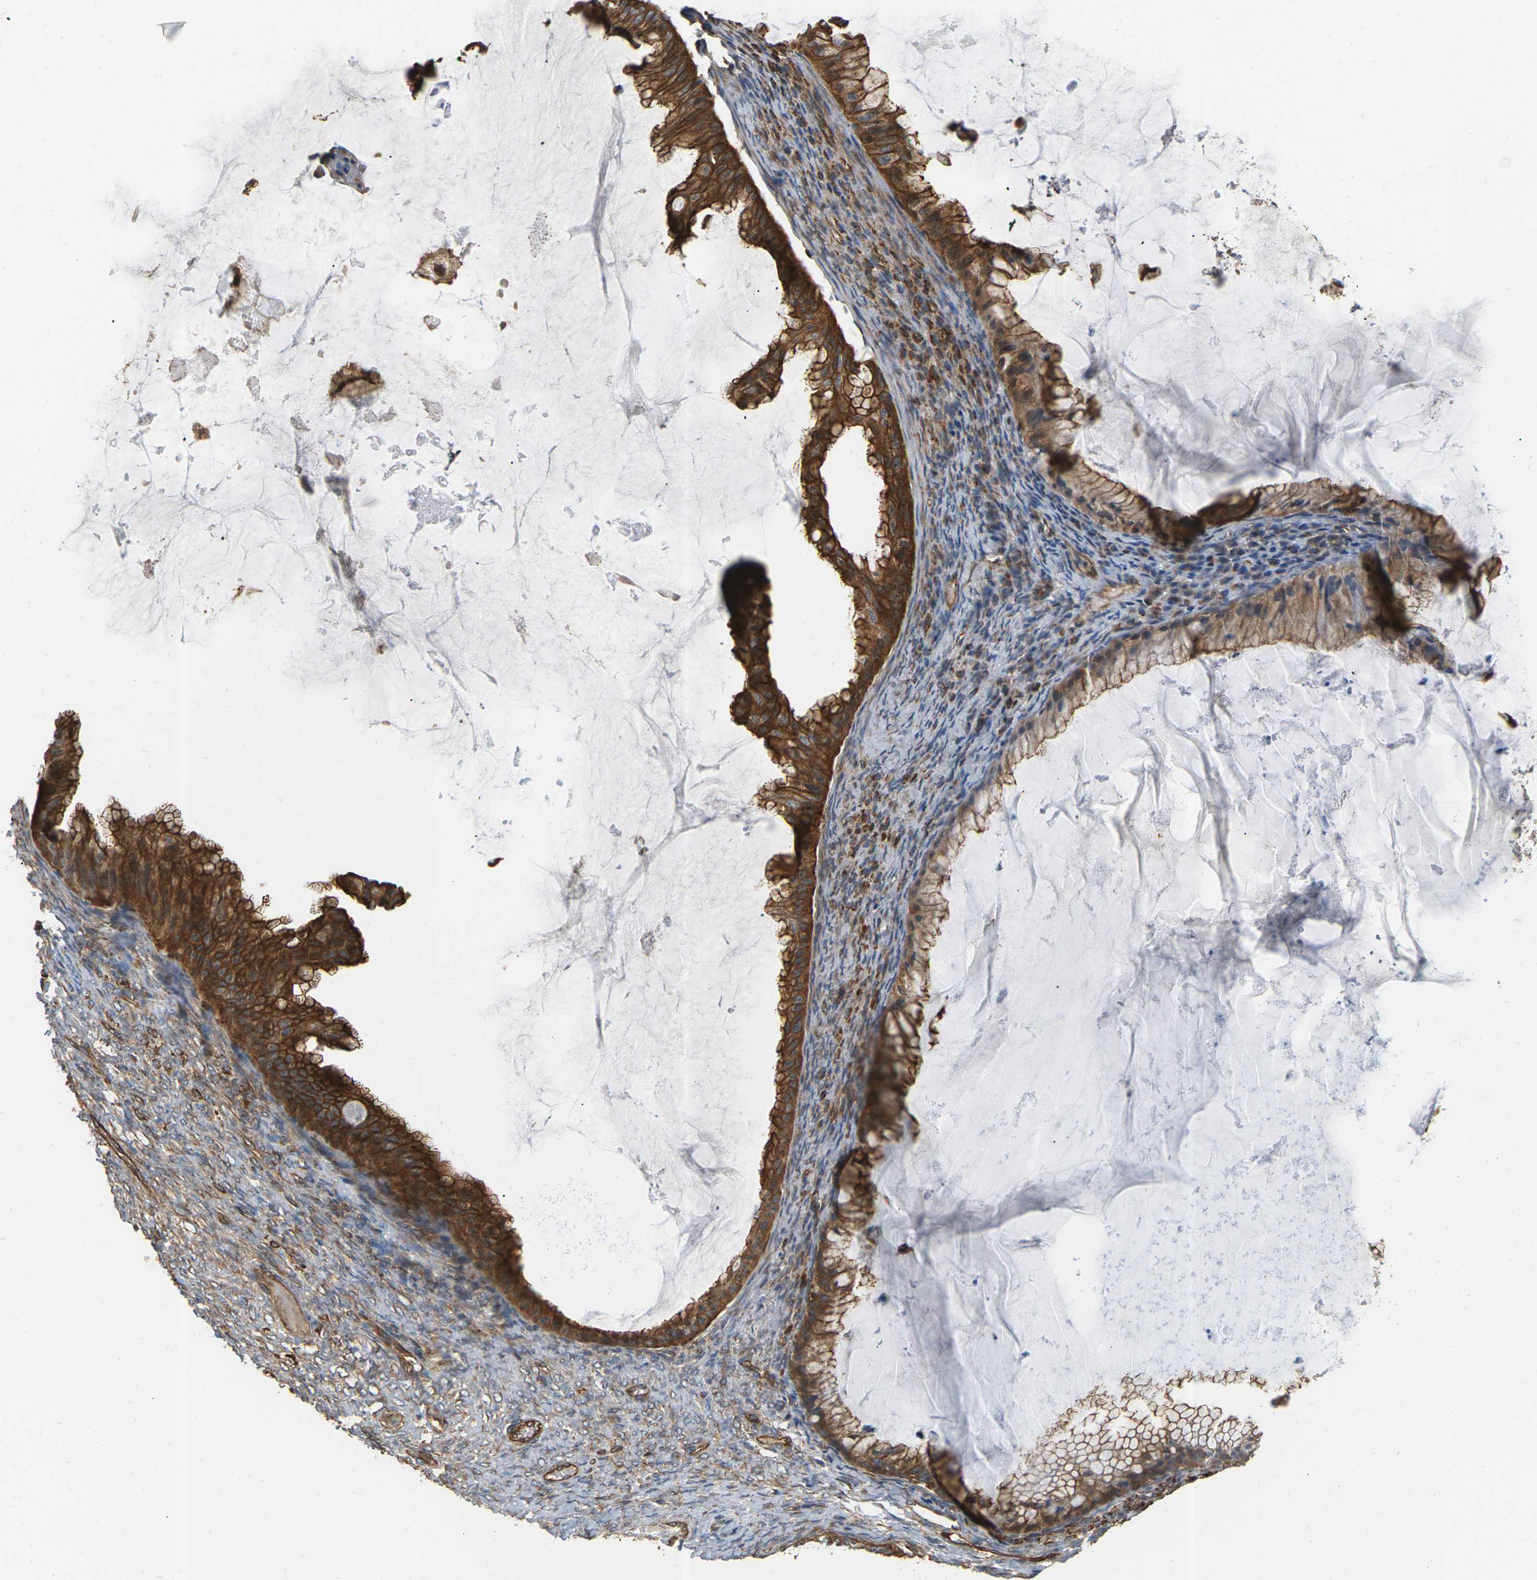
{"staining": {"intensity": "strong", "quantity": ">75%", "location": "cytoplasmic/membranous"}, "tissue": "ovarian cancer", "cell_type": "Tumor cells", "image_type": "cancer", "snomed": [{"axis": "morphology", "description": "Cystadenocarcinoma, mucinous, NOS"}, {"axis": "topography", "description": "Ovary"}], "caption": "An immunohistochemistry micrograph of tumor tissue is shown. Protein staining in brown shows strong cytoplasmic/membranous positivity in ovarian cancer (mucinous cystadenocarcinoma) within tumor cells. Using DAB (brown) and hematoxylin (blue) stains, captured at high magnification using brightfield microscopy.", "gene": "PCDHB4", "patient": {"sex": "female", "age": 61}}